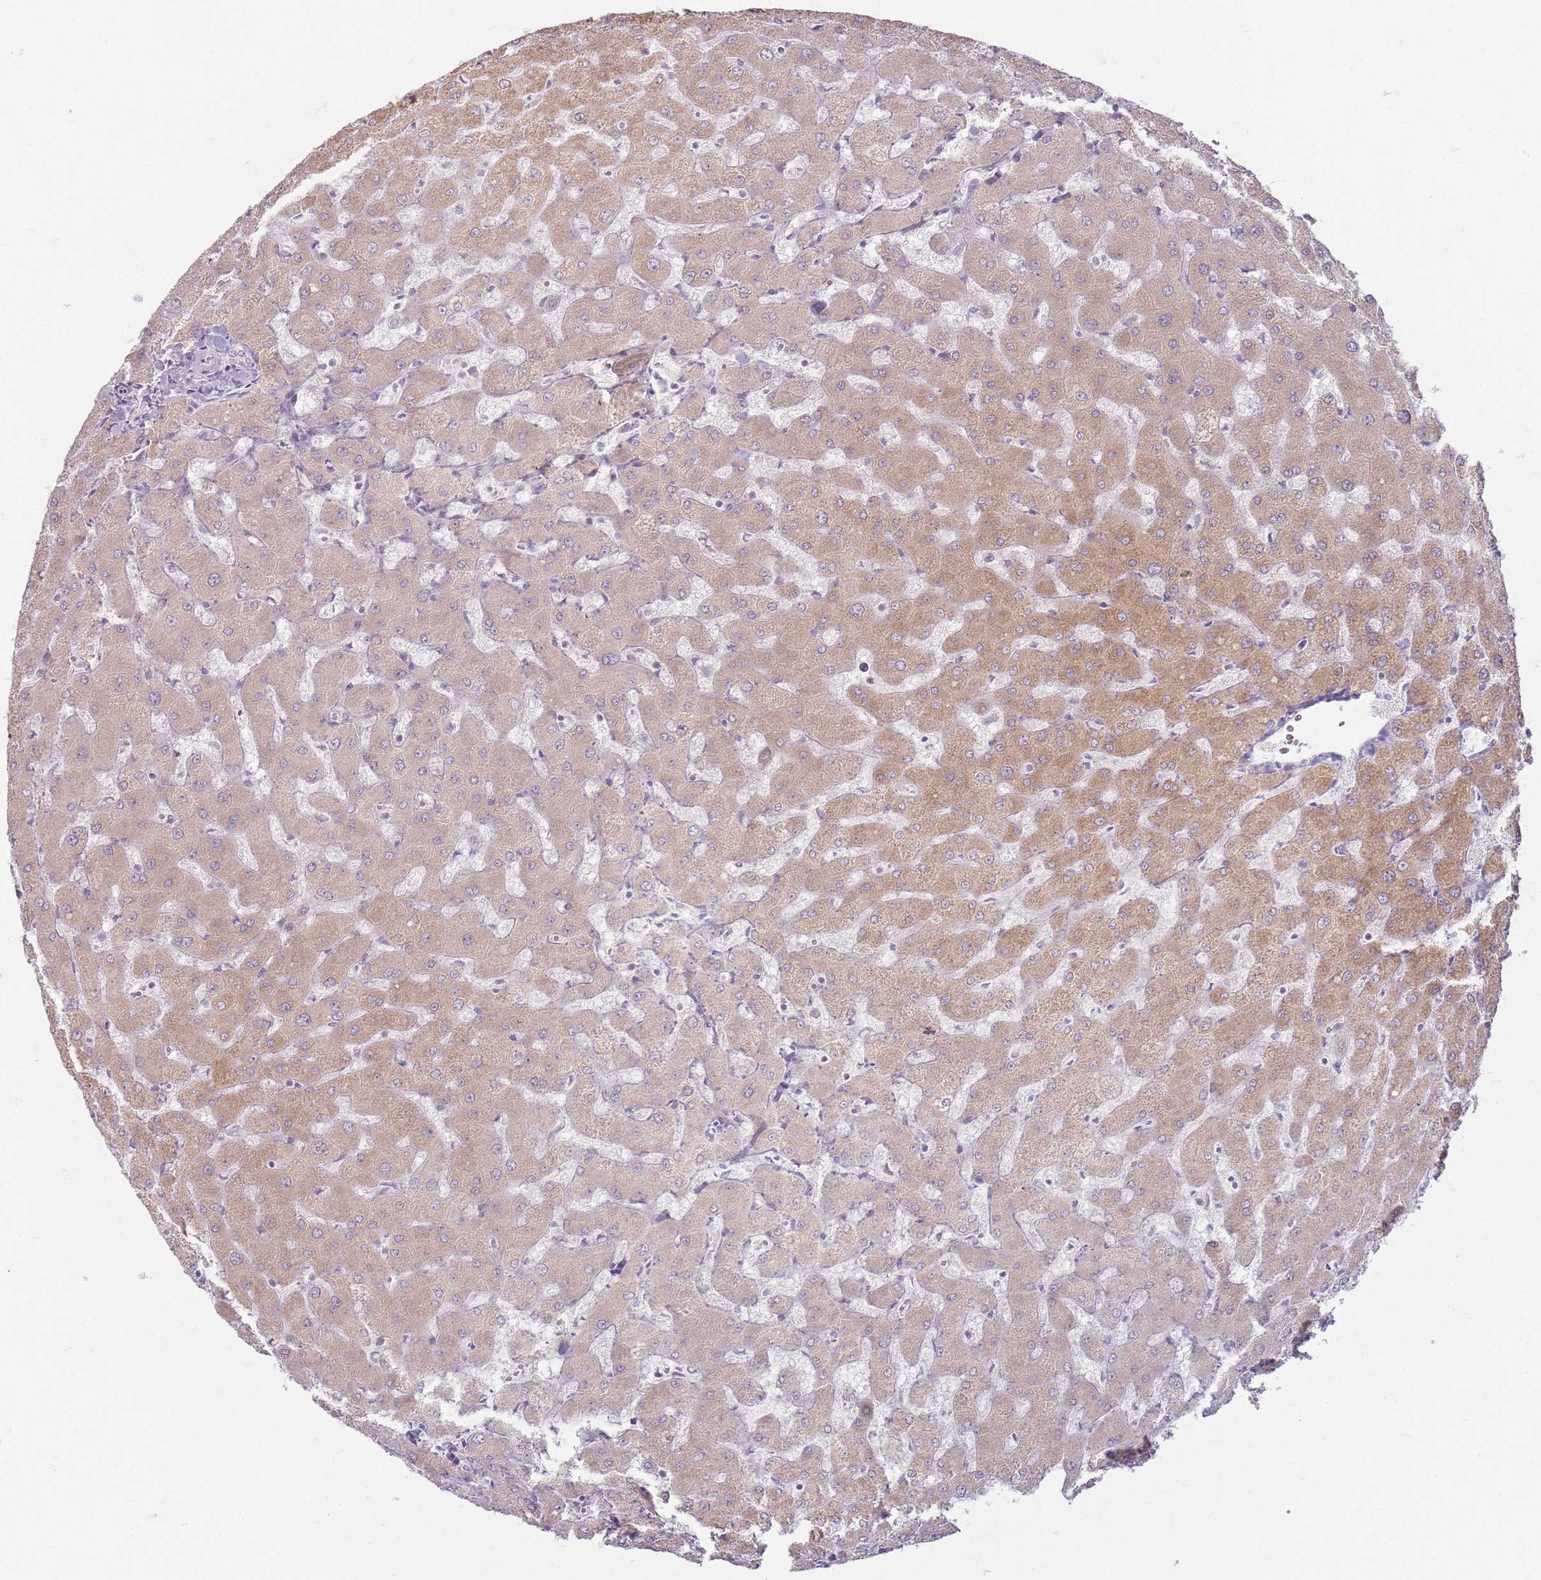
{"staining": {"intensity": "negative", "quantity": "none", "location": "none"}, "tissue": "liver", "cell_type": "Cholangiocytes", "image_type": "normal", "snomed": [{"axis": "morphology", "description": "Normal tissue, NOS"}, {"axis": "topography", "description": "Liver"}], "caption": "Micrograph shows no protein staining in cholangiocytes of unremarkable liver.", "gene": "CRIPT", "patient": {"sex": "female", "age": 63}}